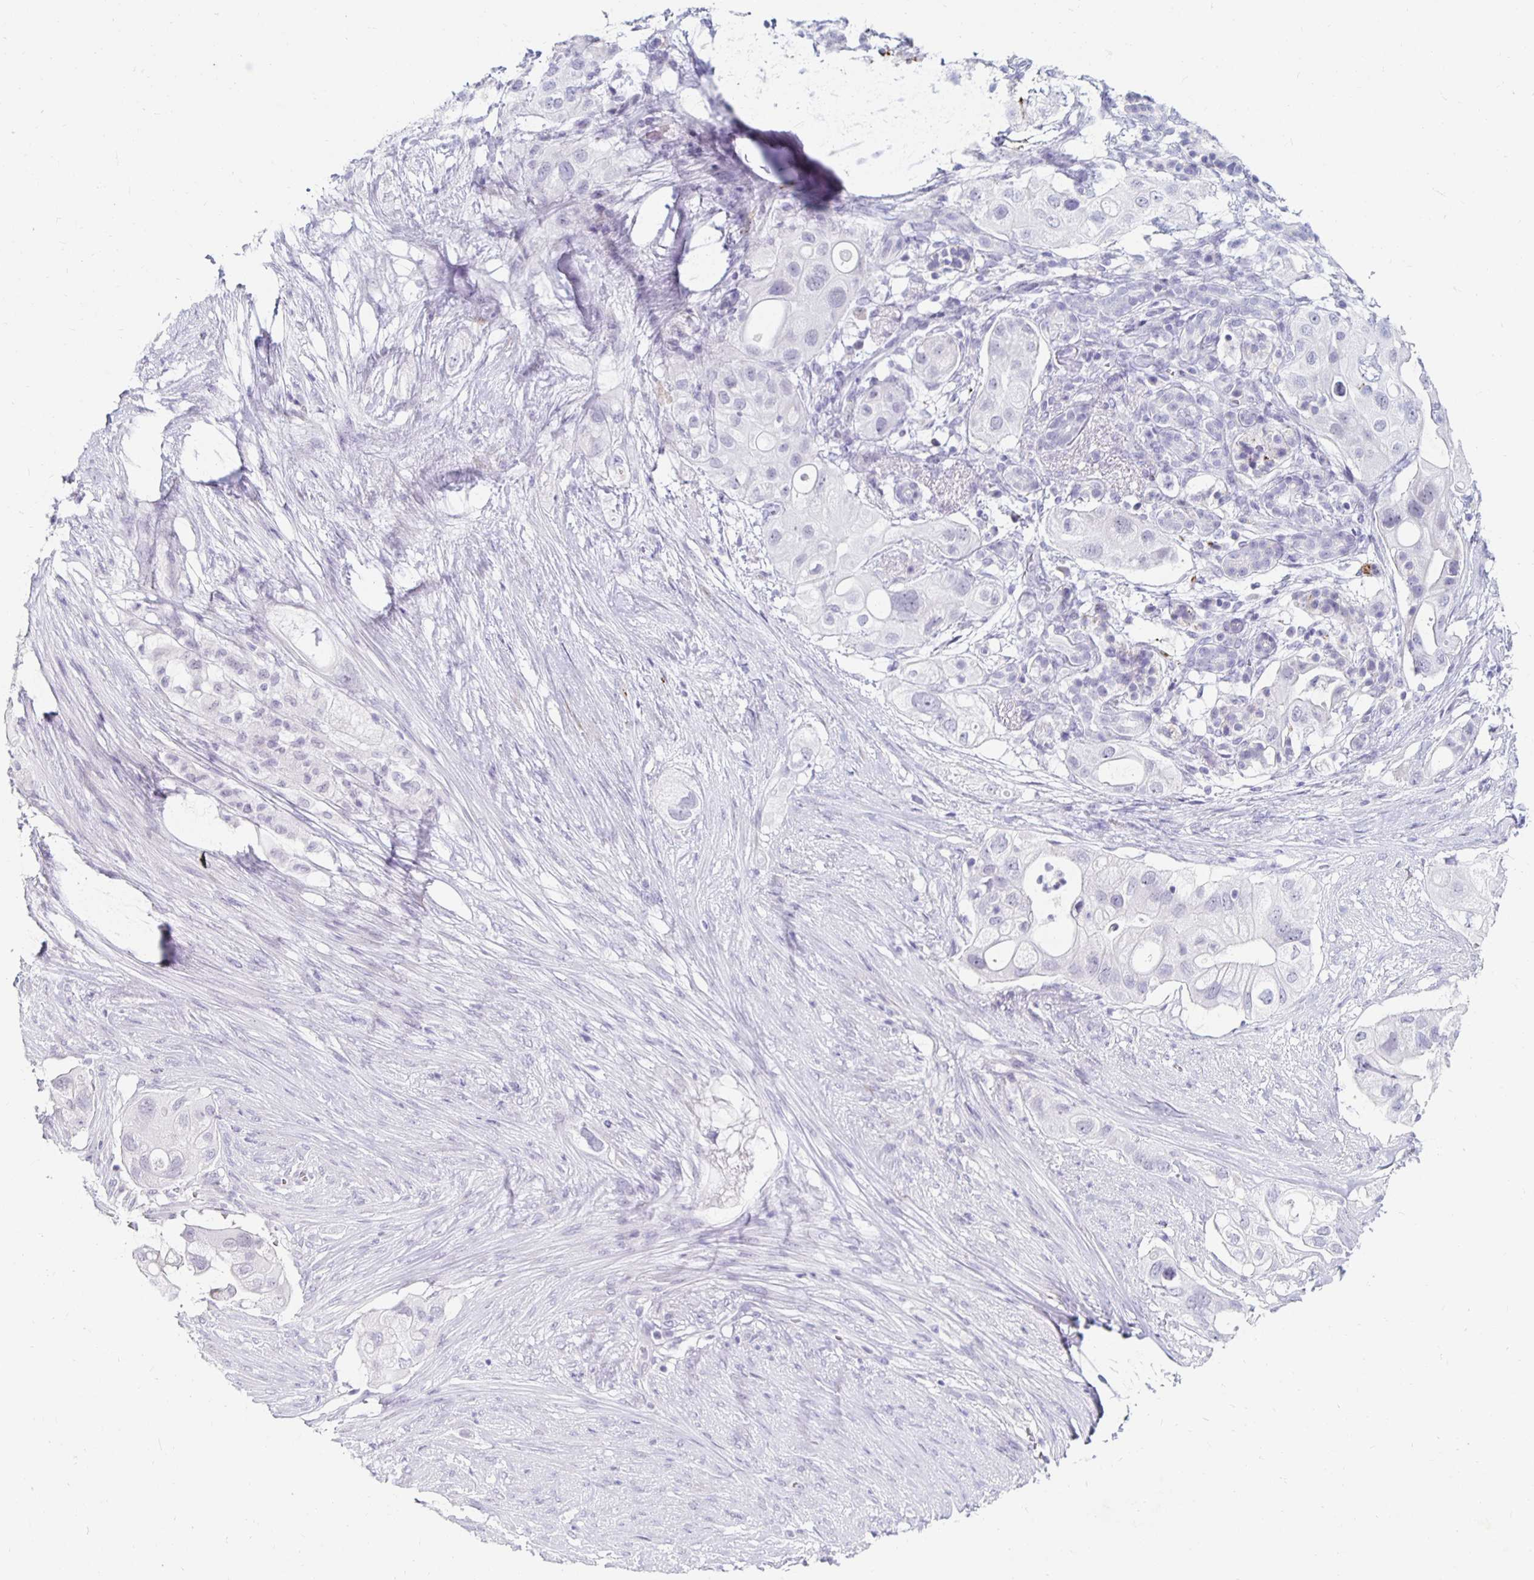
{"staining": {"intensity": "negative", "quantity": "none", "location": "none"}, "tissue": "pancreatic cancer", "cell_type": "Tumor cells", "image_type": "cancer", "snomed": [{"axis": "morphology", "description": "Adenocarcinoma, NOS"}, {"axis": "topography", "description": "Pancreas"}], "caption": "Immunohistochemical staining of pancreatic adenocarcinoma displays no significant positivity in tumor cells.", "gene": "KCNQ2", "patient": {"sex": "female", "age": 72}}